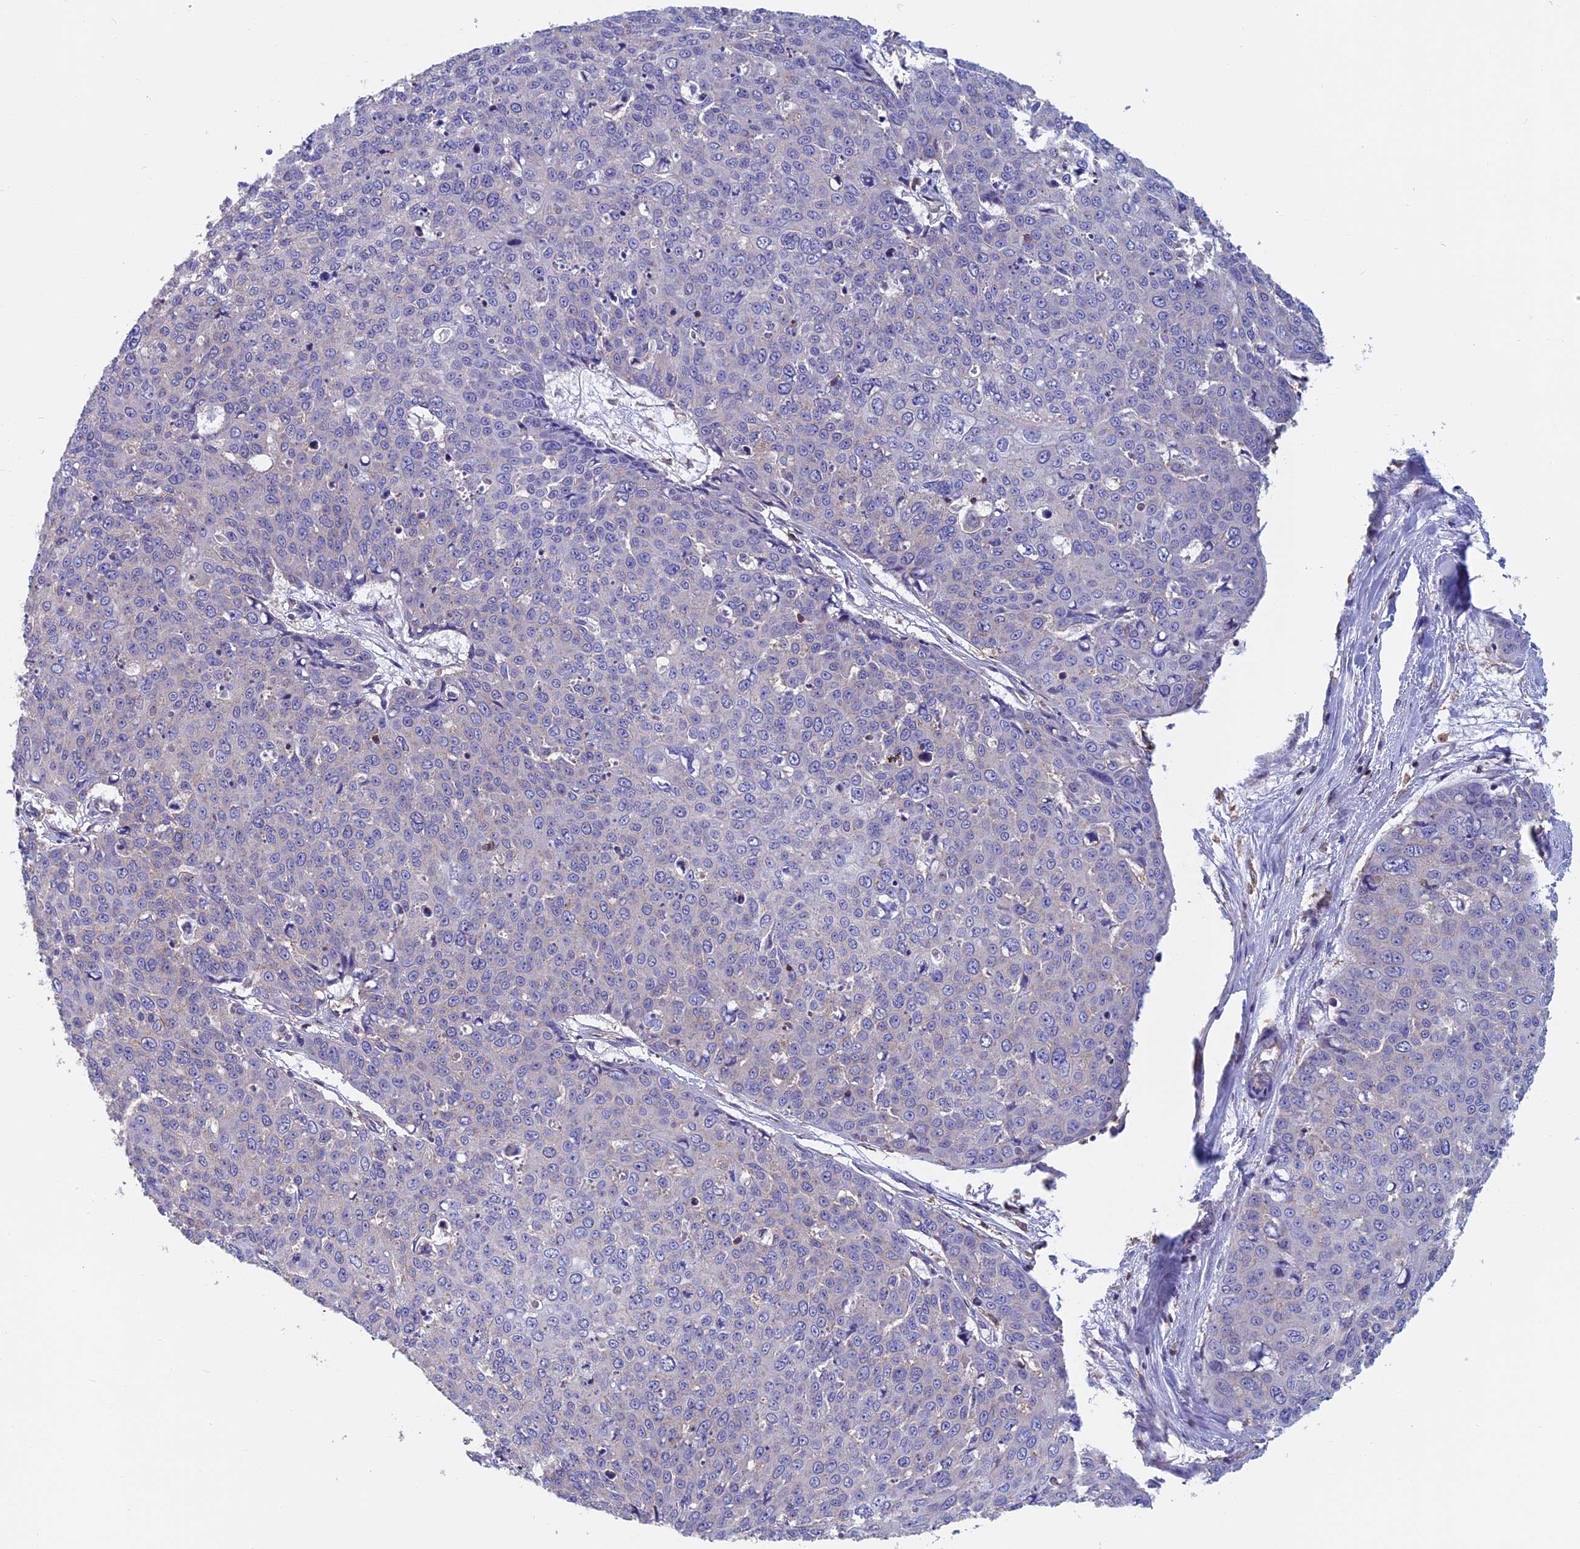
{"staining": {"intensity": "negative", "quantity": "none", "location": "none"}, "tissue": "skin cancer", "cell_type": "Tumor cells", "image_type": "cancer", "snomed": [{"axis": "morphology", "description": "Squamous cell carcinoma, NOS"}, {"axis": "topography", "description": "Skin"}], "caption": "DAB immunohistochemical staining of human skin cancer demonstrates no significant staining in tumor cells.", "gene": "HSD17B8", "patient": {"sex": "male", "age": 71}}